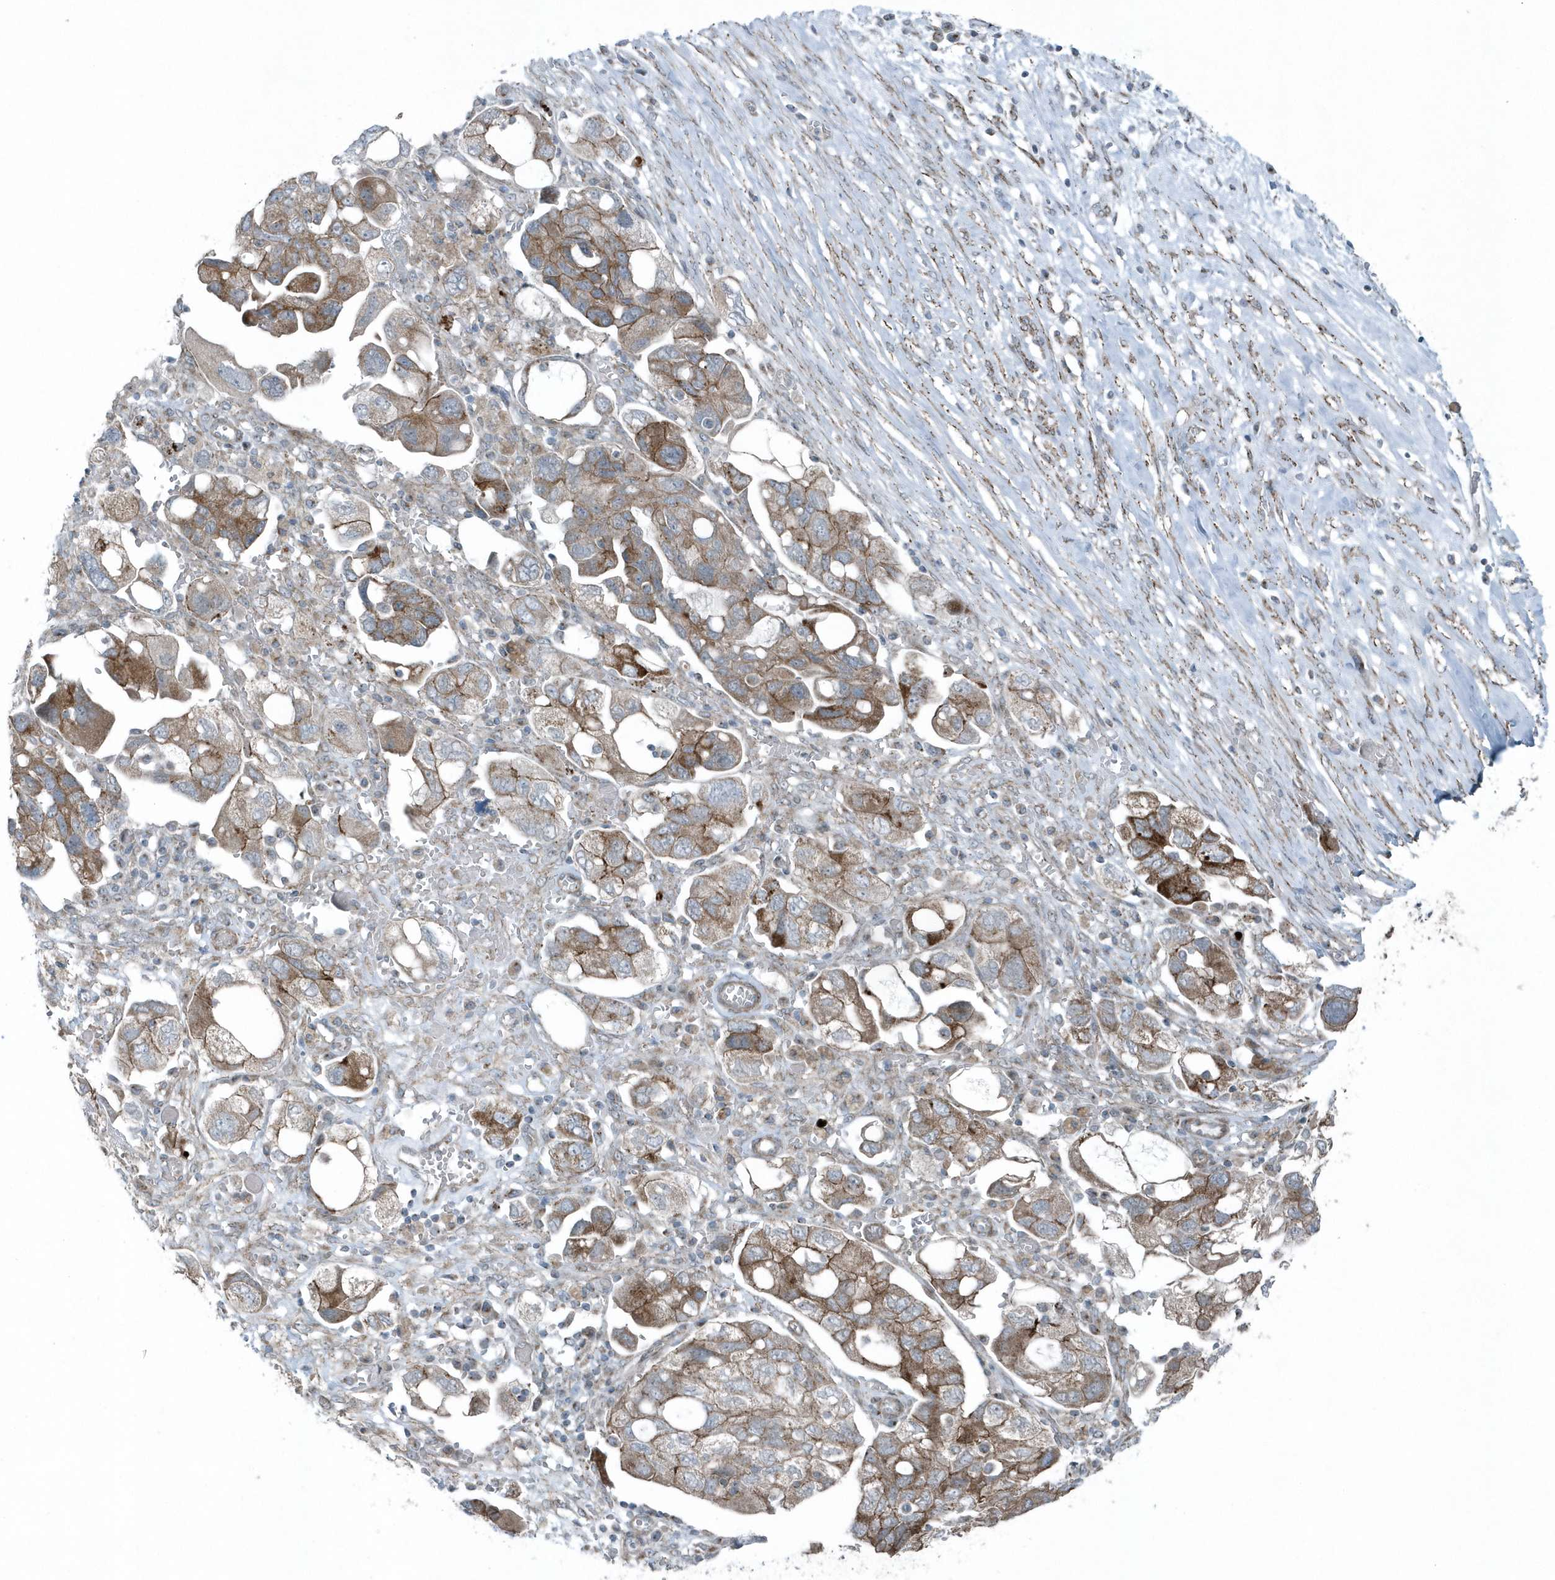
{"staining": {"intensity": "moderate", "quantity": "25%-75%", "location": "cytoplasmic/membranous"}, "tissue": "ovarian cancer", "cell_type": "Tumor cells", "image_type": "cancer", "snomed": [{"axis": "morphology", "description": "Carcinoma, NOS"}, {"axis": "morphology", "description": "Cystadenocarcinoma, serous, NOS"}, {"axis": "topography", "description": "Ovary"}], "caption": "A medium amount of moderate cytoplasmic/membranous expression is identified in approximately 25%-75% of tumor cells in carcinoma (ovarian) tissue.", "gene": "GCC2", "patient": {"sex": "female", "age": 69}}